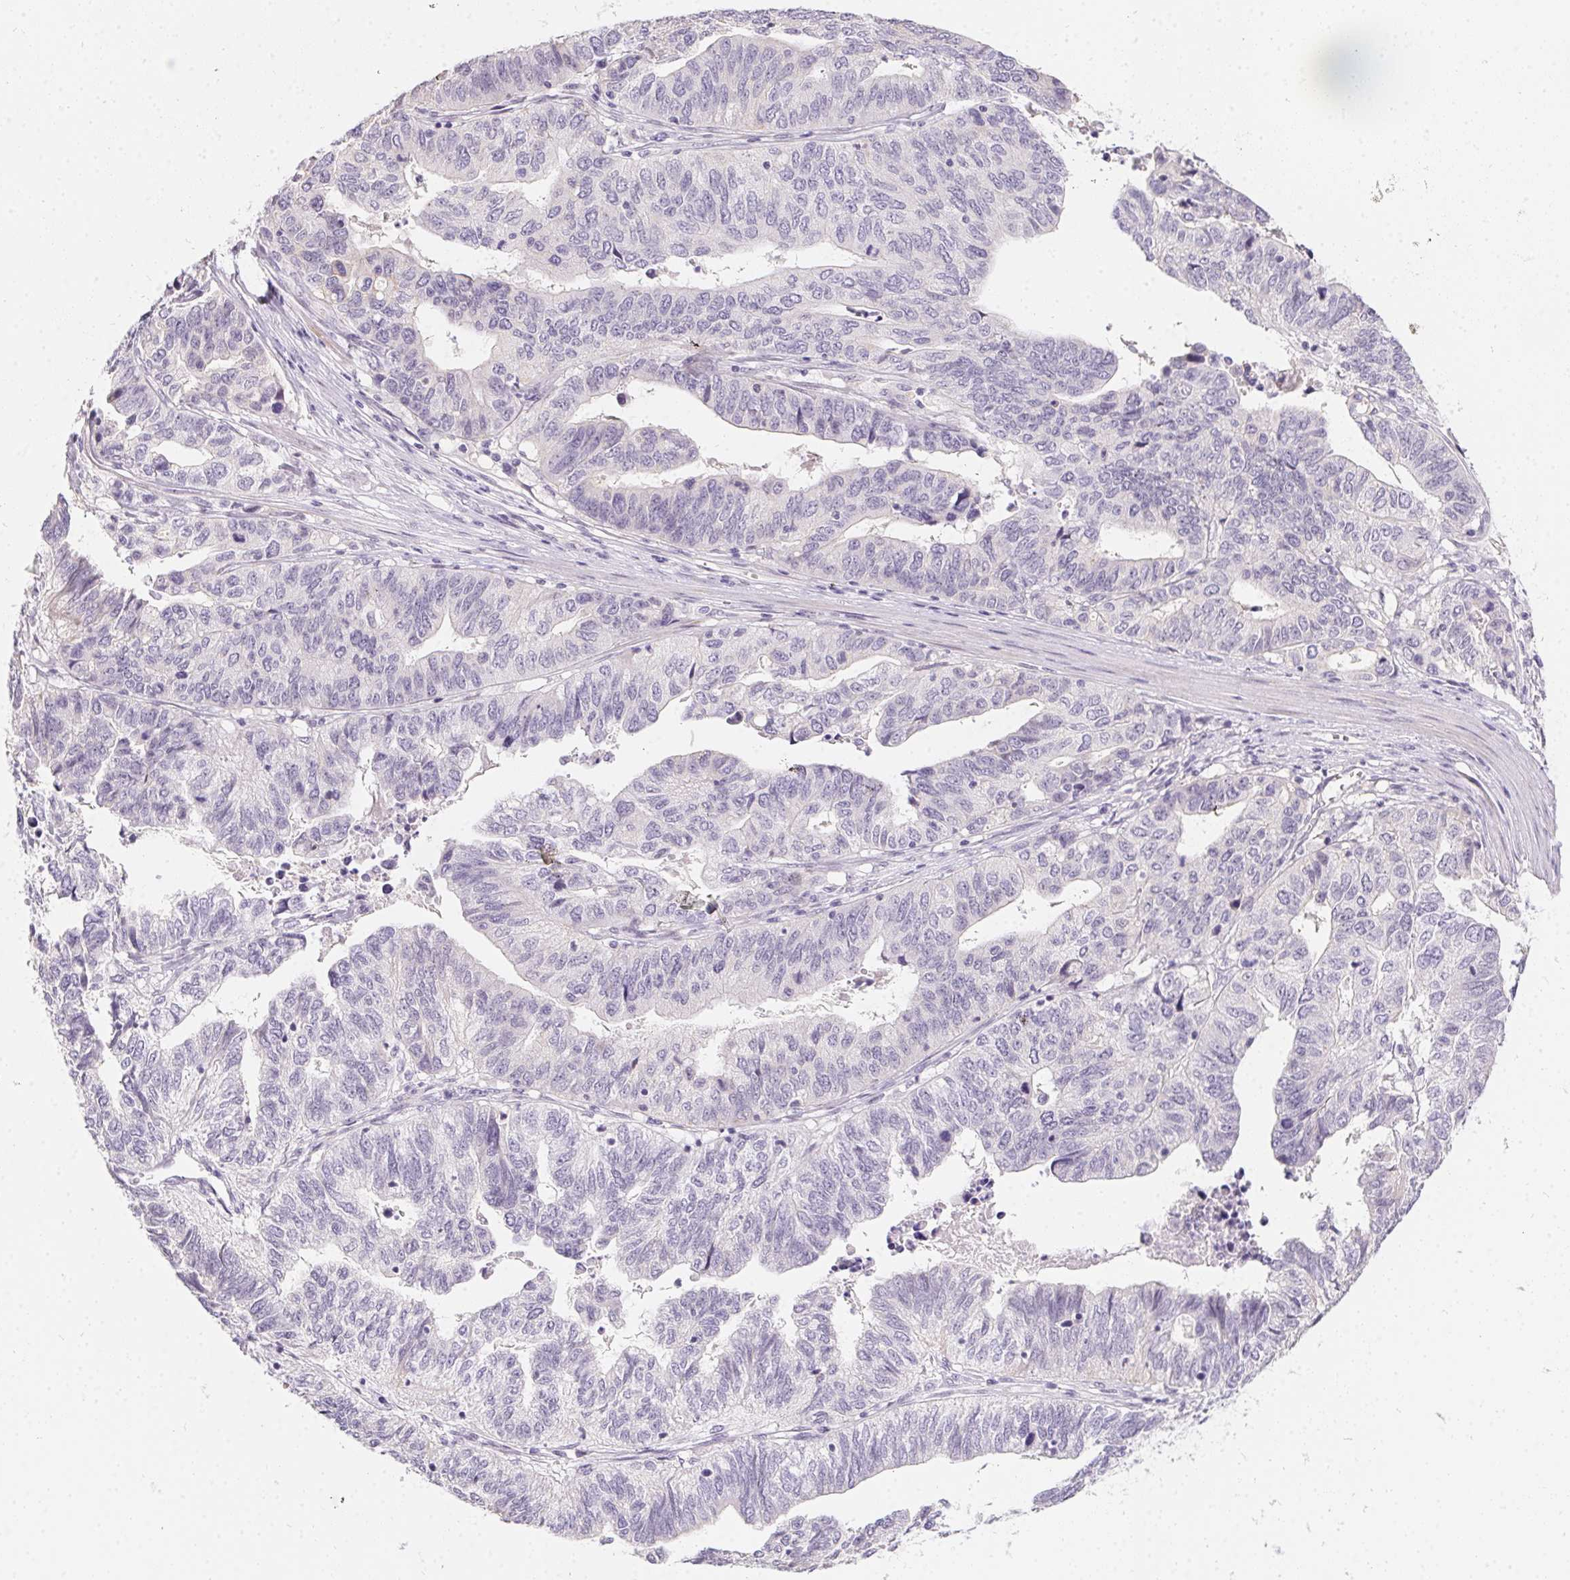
{"staining": {"intensity": "negative", "quantity": "none", "location": "none"}, "tissue": "stomach cancer", "cell_type": "Tumor cells", "image_type": "cancer", "snomed": [{"axis": "morphology", "description": "Adenocarcinoma, NOS"}, {"axis": "topography", "description": "Stomach, upper"}], "caption": "Immunohistochemical staining of human stomach cancer shows no significant expression in tumor cells.", "gene": "MORC1", "patient": {"sex": "female", "age": 67}}